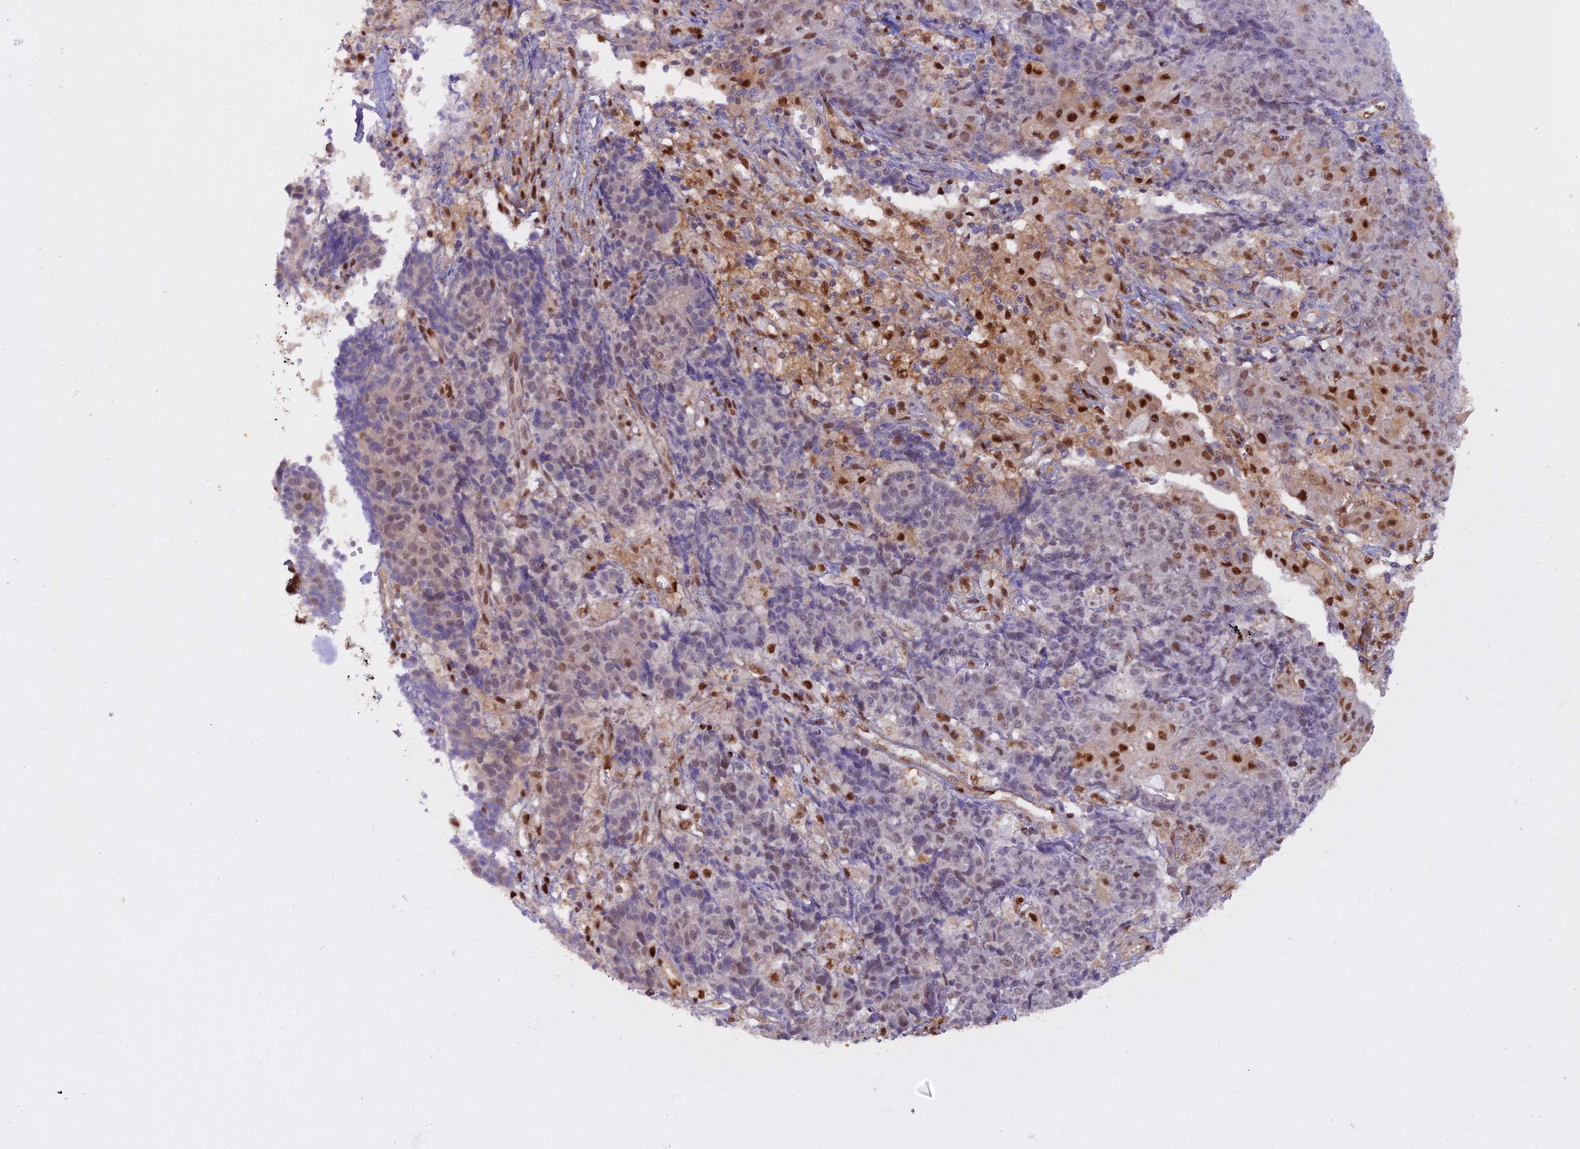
{"staining": {"intensity": "moderate", "quantity": "<25%", "location": "nuclear"}, "tissue": "ovarian cancer", "cell_type": "Tumor cells", "image_type": "cancer", "snomed": [{"axis": "morphology", "description": "Carcinoma, endometroid"}, {"axis": "topography", "description": "Ovary"}], "caption": "The immunohistochemical stain shows moderate nuclear positivity in tumor cells of ovarian cancer (endometroid carcinoma) tissue. (DAB (3,3'-diaminobenzidine) IHC with brightfield microscopy, high magnification).", "gene": "NPEPL1", "patient": {"sex": "female", "age": 42}}